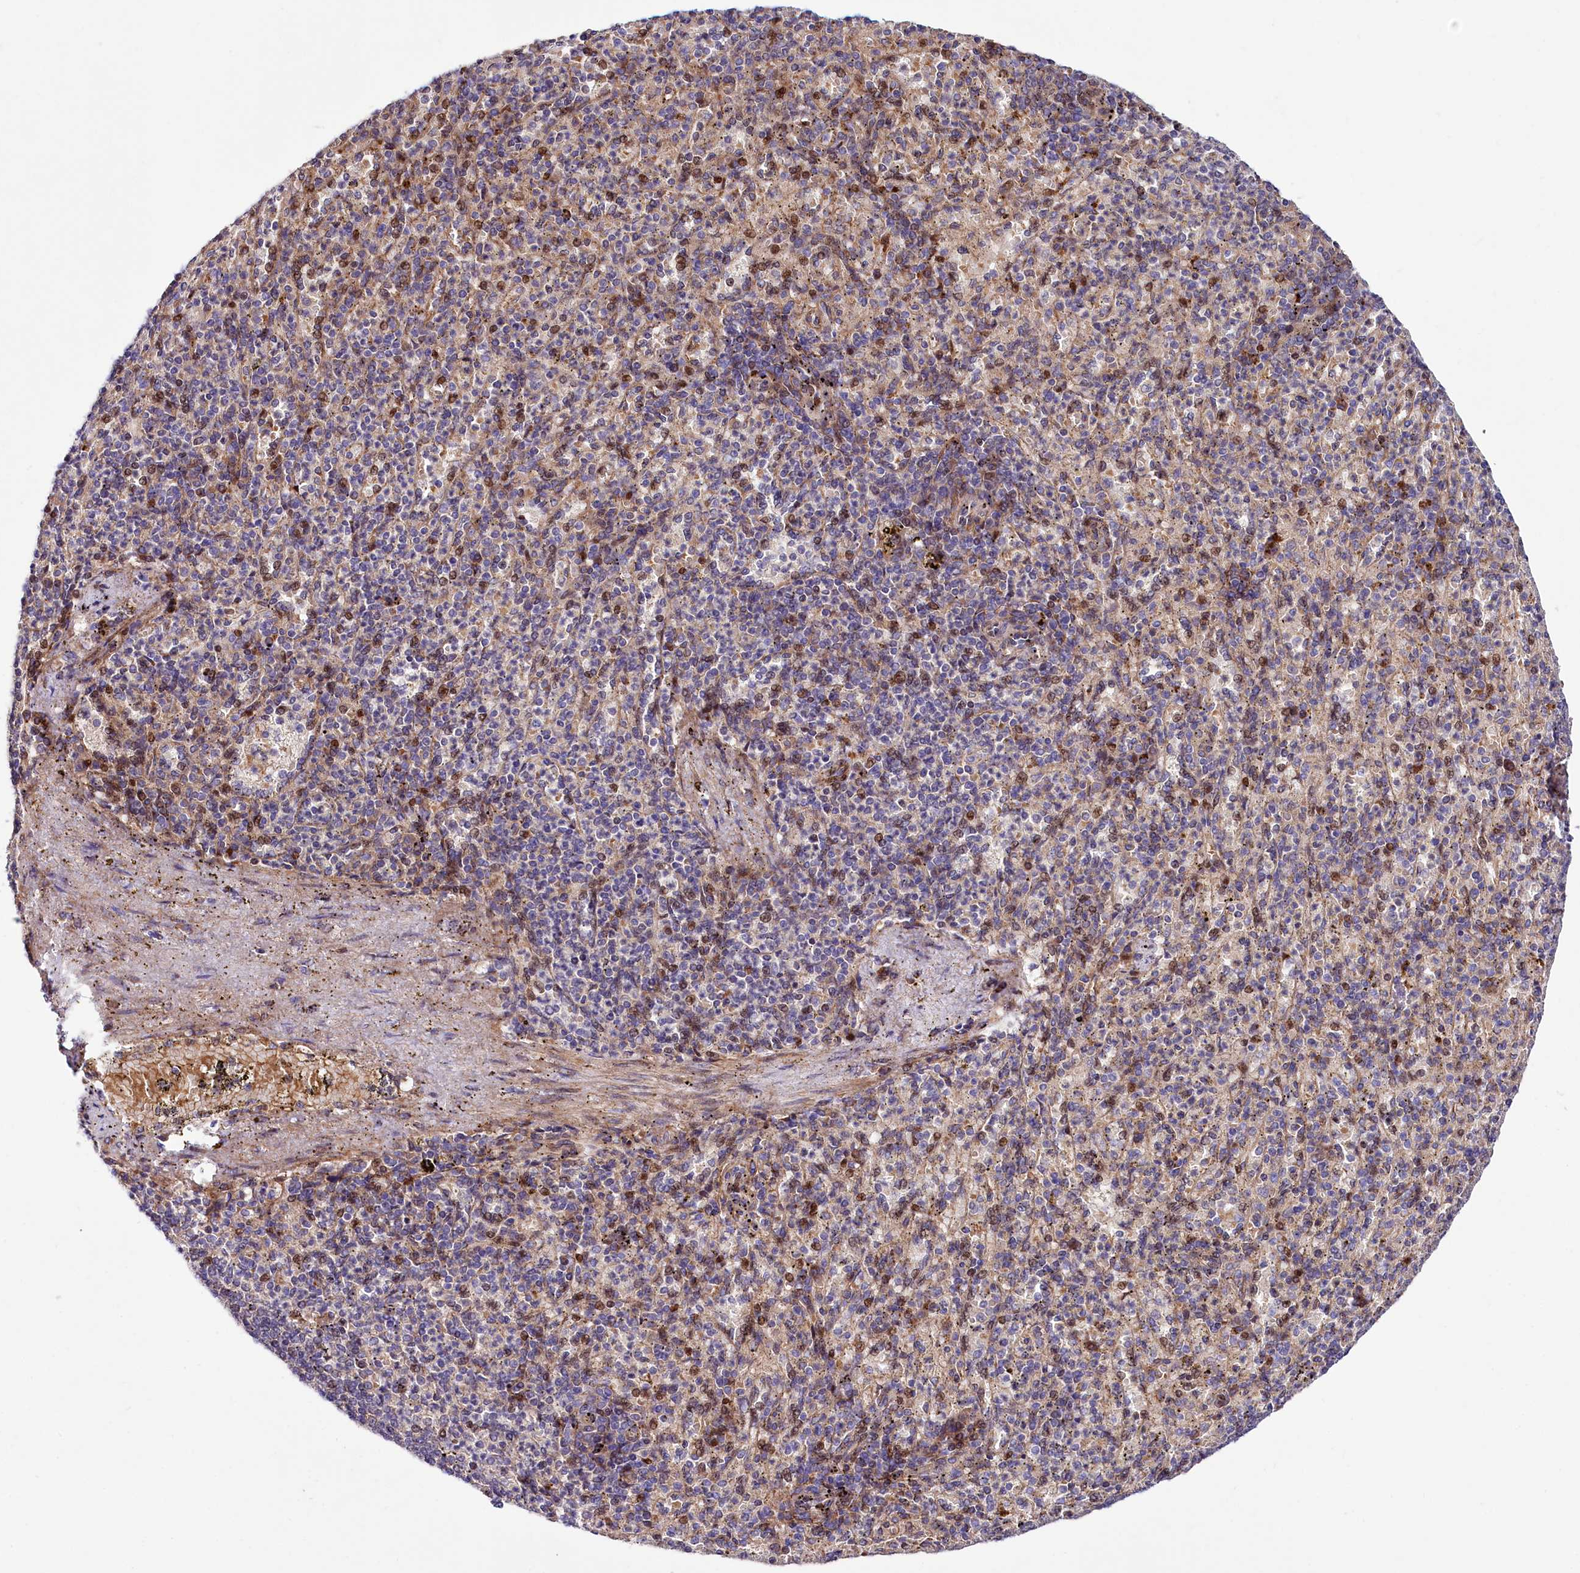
{"staining": {"intensity": "moderate", "quantity": "<25%", "location": "nuclear"}, "tissue": "spleen", "cell_type": "Cells in red pulp", "image_type": "normal", "snomed": [{"axis": "morphology", "description": "Normal tissue, NOS"}, {"axis": "topography", "description": "Spleen"}], "caption": "High-magnification brightfield microscopy of normal spleen stained with DAB (3,3'-diaminobenzidine) (brown) and counterstained with hematoxylin (blue). cells in red pulp exhibit moderate nuclear staining is appreciated in about<25% of cells.", "gene": "PDZRN3", "patient": {"sex": "female", "age": 74}}